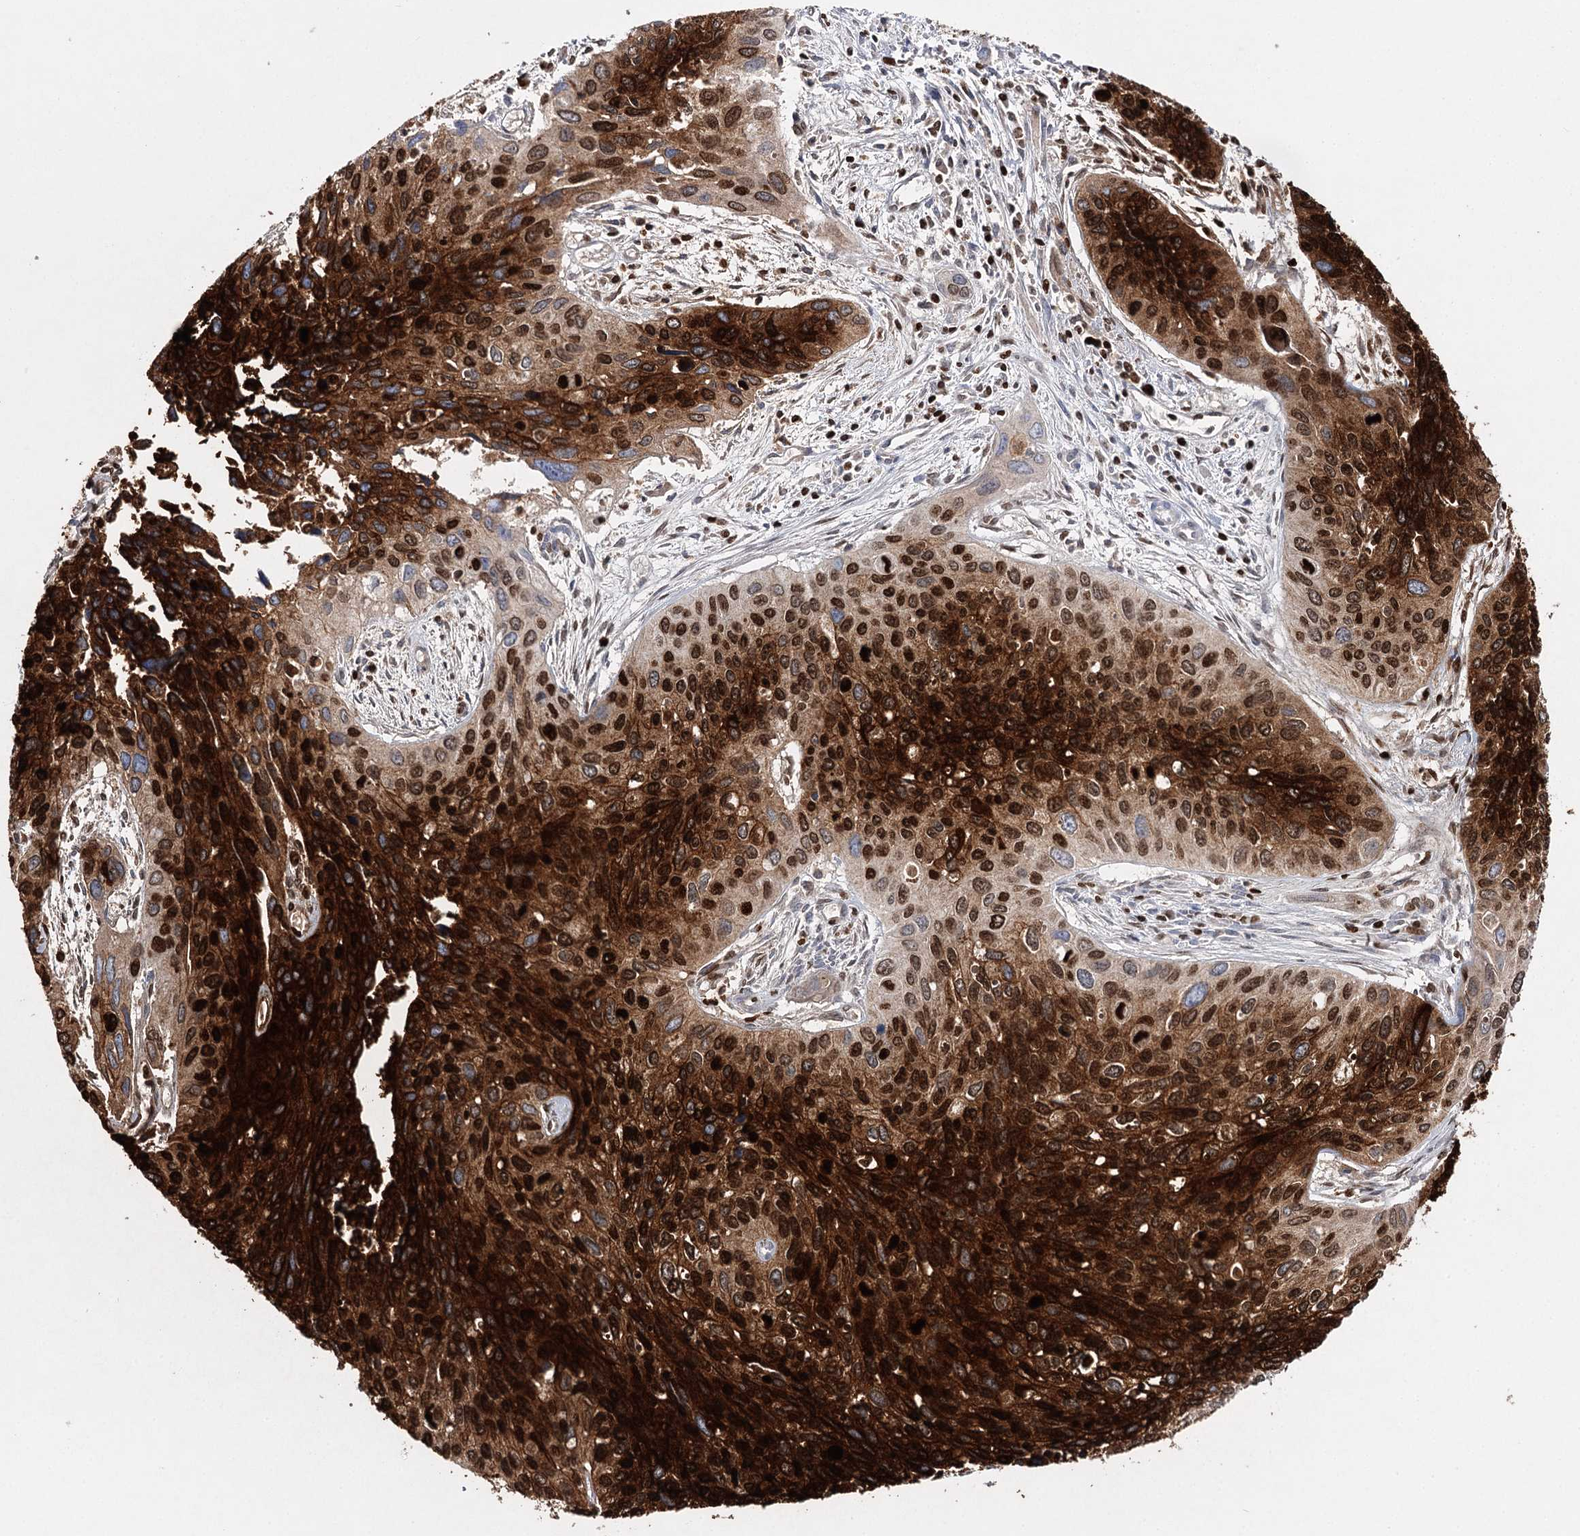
{"staining": {"intensity": "strong", "quantity": ">75%", "location": "cytoplasmic/membranous,nuclear"}, "tissue": "cervical cancer", "cell_type": "Tumor cells", "image_type": "cancer", "snomed": [{"axis": "morphology", "description": "Squamous cell carcinoma, NOS"}, {"axis": "topography", "description": "Cervix"}], "caption": "Approximately >75% of tumor cells in cervical squamous cell carcinoma exhibit strong cytoplasmic/membranous and nuclear protein positivity as visualized by brown immunohistochemical staining.", "gene": "CEACAM8", "patient": {"sex": "female", "age": 55}}